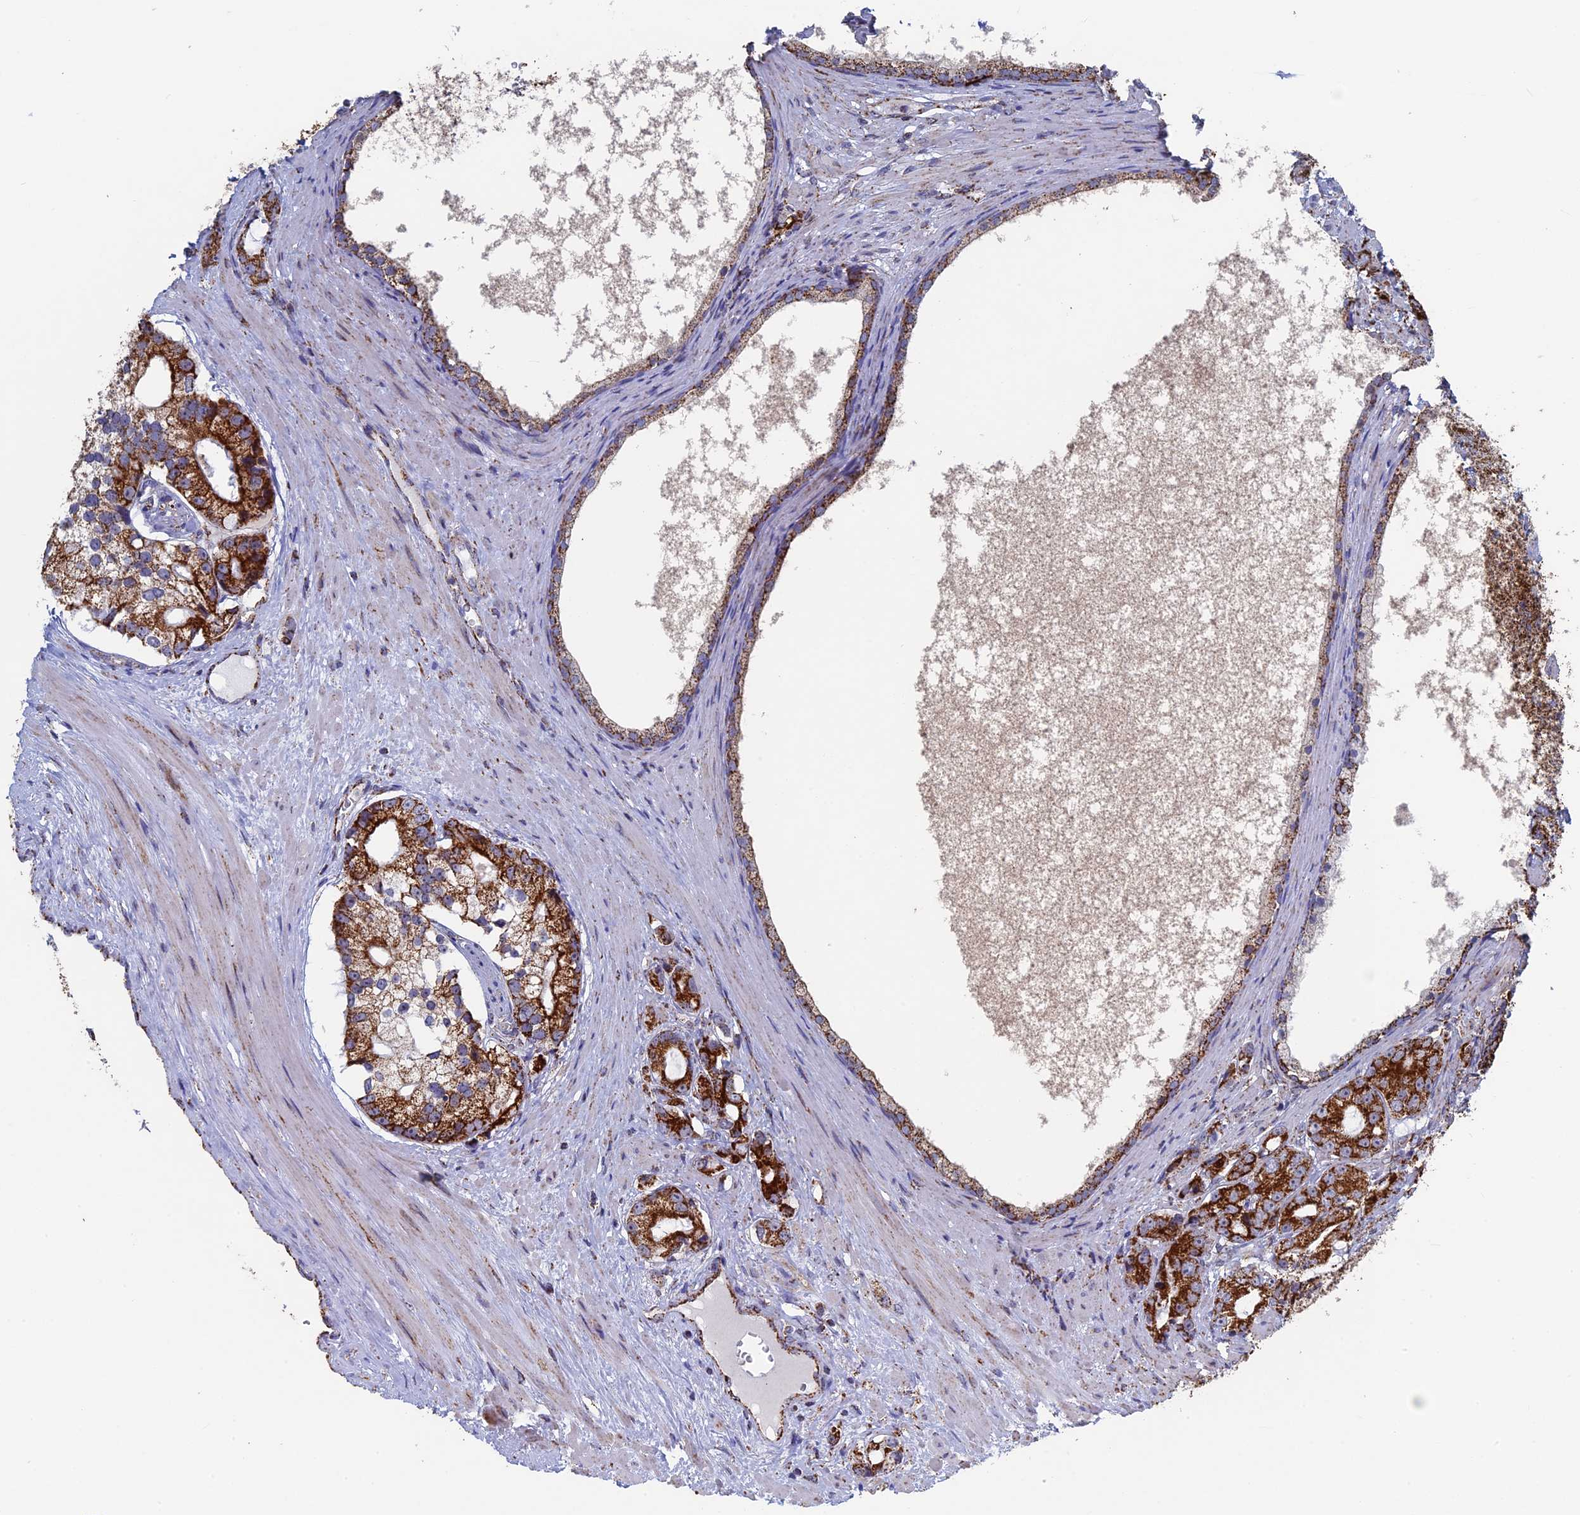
{"staining": {"intensity": "strong", "quantity": "25%-75%", "location": "cytoplasmic/membranous"}, "tissue": "prostate cancer", "cell_type": "Tumor cells", "image_type": "cancer", "snomed": [{"axis": "morphology", "description": "Adenocarcinoma, High grade"}, {"axis": "topography", "description": "Prostate"}], "caption": "An immunohistochemistry (IHC) histopathology image of neoplastic tissue is shown. Protein staining in brown shows strong cytoplasmic/membranous positivity in prostate cancer within tumor cells.", "gene": "SEC24D", "patient": {"sex": "male", "age": 75}}